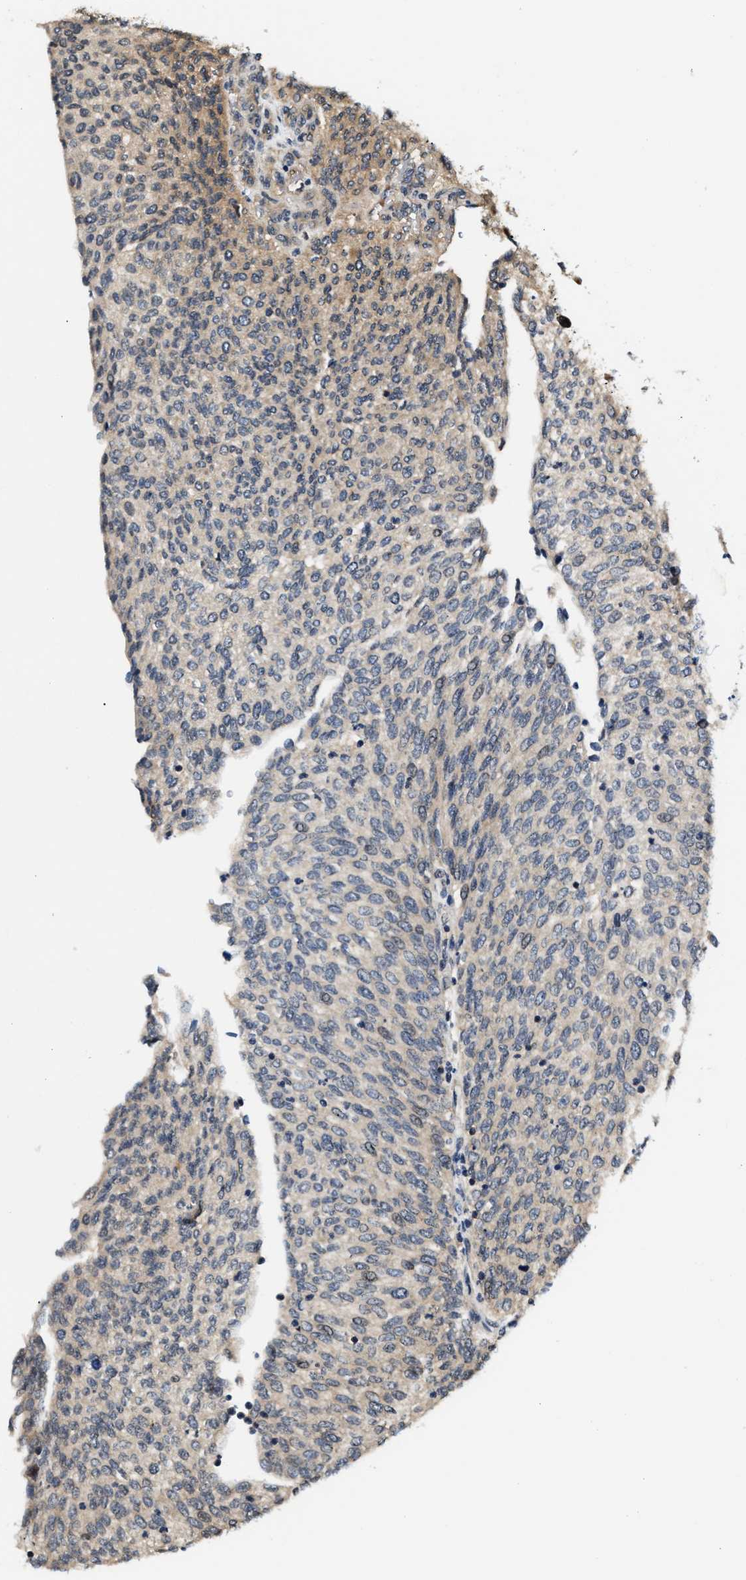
{"staining": {"intensity": "weak", "quantity": "<25%", "location": "cytoplasmic/membranous"}, "tissue": "urothelial cancer", "cell_type": "Tumor cells", "image_type": "cancer", "snomed": [{"axis": "morphology", "description": "Urothelial carcinoma, Low grade"}, {"axis": "topography", "description": "Urinary bladder"}], "caption": "This is an immunohistochemistry (IHC) micrograph of human urothelial cancer. There is no positivity in tumor cells.", "gene": "TUT7", "patient": {"sex": "female", "age": 79}}